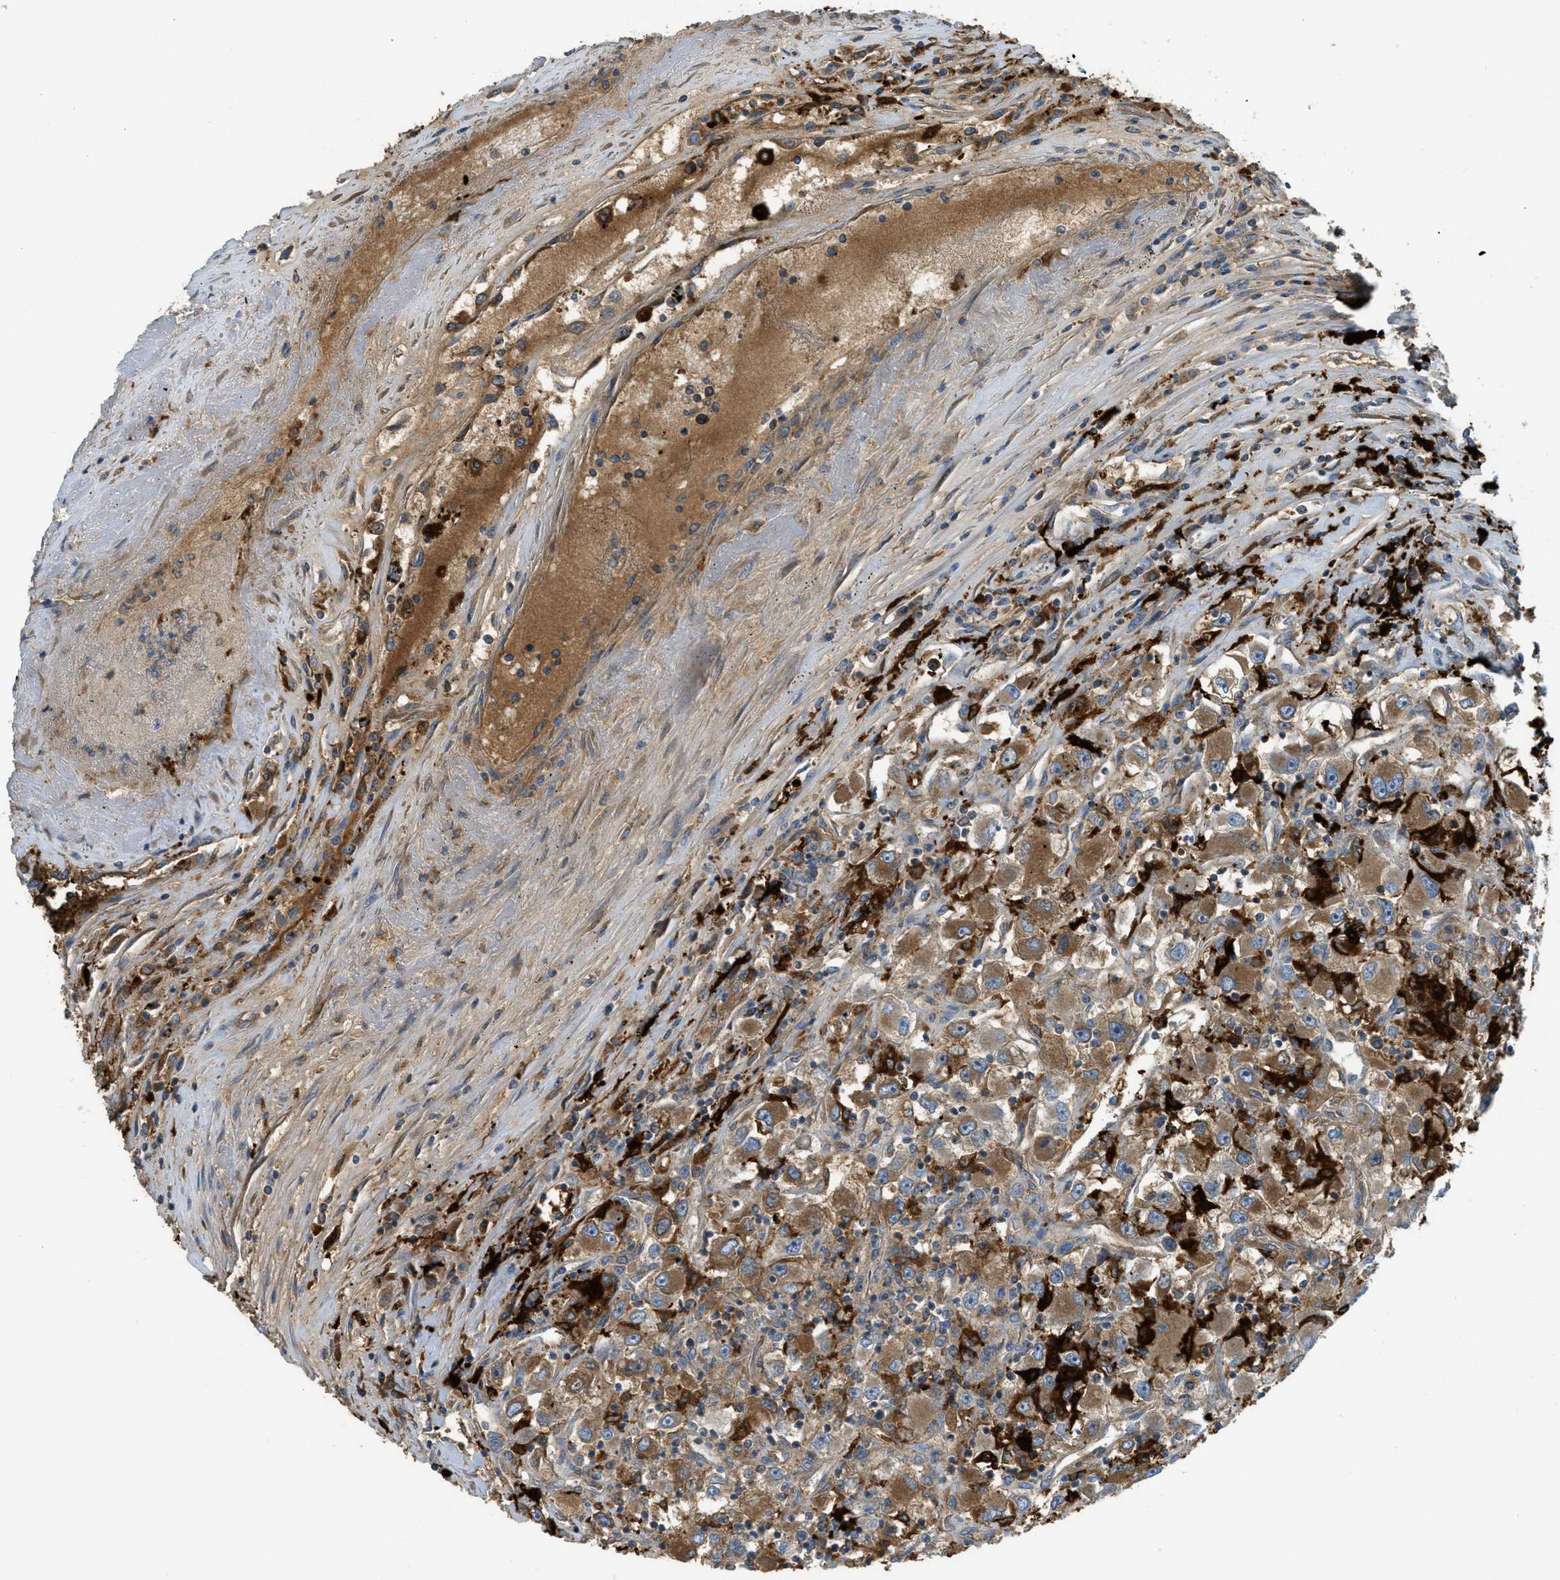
{"staining": {"intensity": "moderate", "quantity": ">75%", "location": "cytoplasmic/membranous"}, "tissue": "renal cancer", "cell_type": "Tumor cells", "image_type": "cancer", "snomed": [{"axis": "morphology", "description": "Adenocarcinoma, NOS"}, {"axis": "topography", "description": "Kidney"}], "caption": "Immunohistochemical staining of human renal adenocarcinoma demonstrates medium levels of moderate cytoplasmic/membranous protein positivity in approximately >75% of tumor cells. Nuclei are stained in blue.", "gene": "RFFL", "patient": {"sex": "female", "age": 52}}